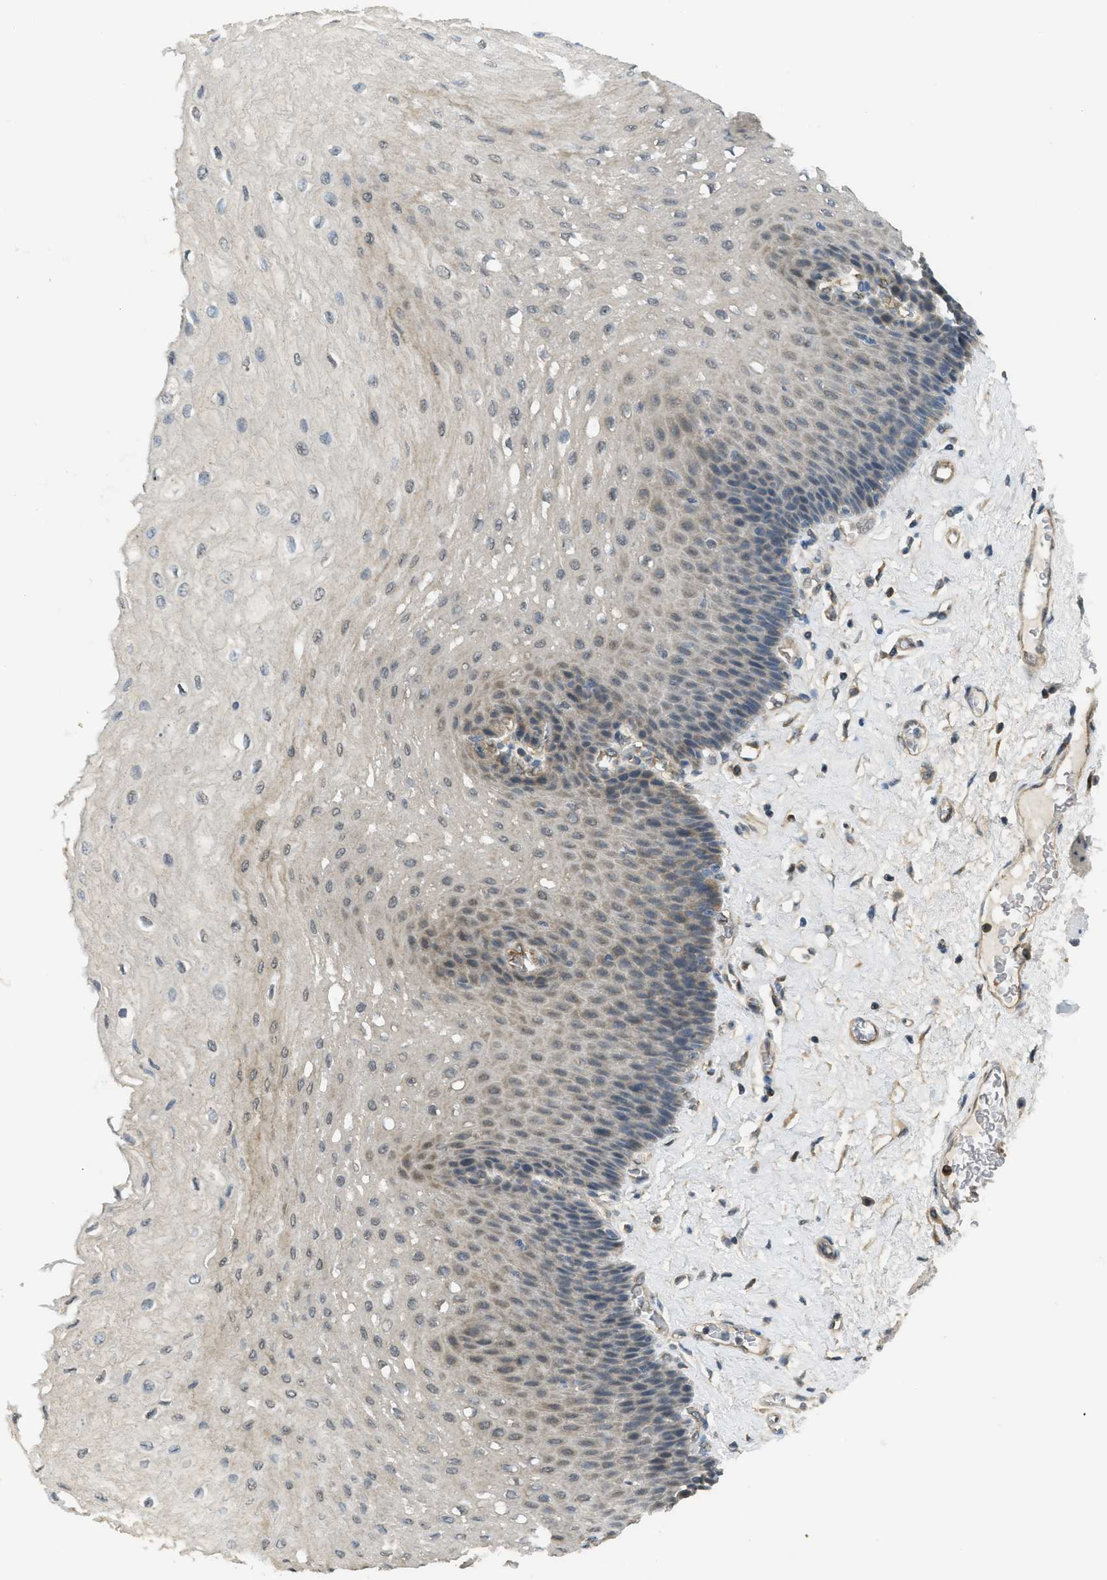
{"staining": {"intensity": "weak", "quantity": "<25%", "location": "cytoplasmic/membranous"}, "tissue": "esophagus", "cell_type": "Squamous epithelial cells", "image_type": "normal", "snomed": [{"axis": "morphology", "description": "Normal tissue, NOS"}, {"axis": "topography", "description": "Esophagus"}], "caption": "Immunohistochemistry of unremarkable esophagus demonstrates no expression in squamous epithelial cells. (DAB immunohistochemistry with hematoxylin counter stain).", "gene": "IGF2BP2", "patient": {"sex": "female", "age": 72}}